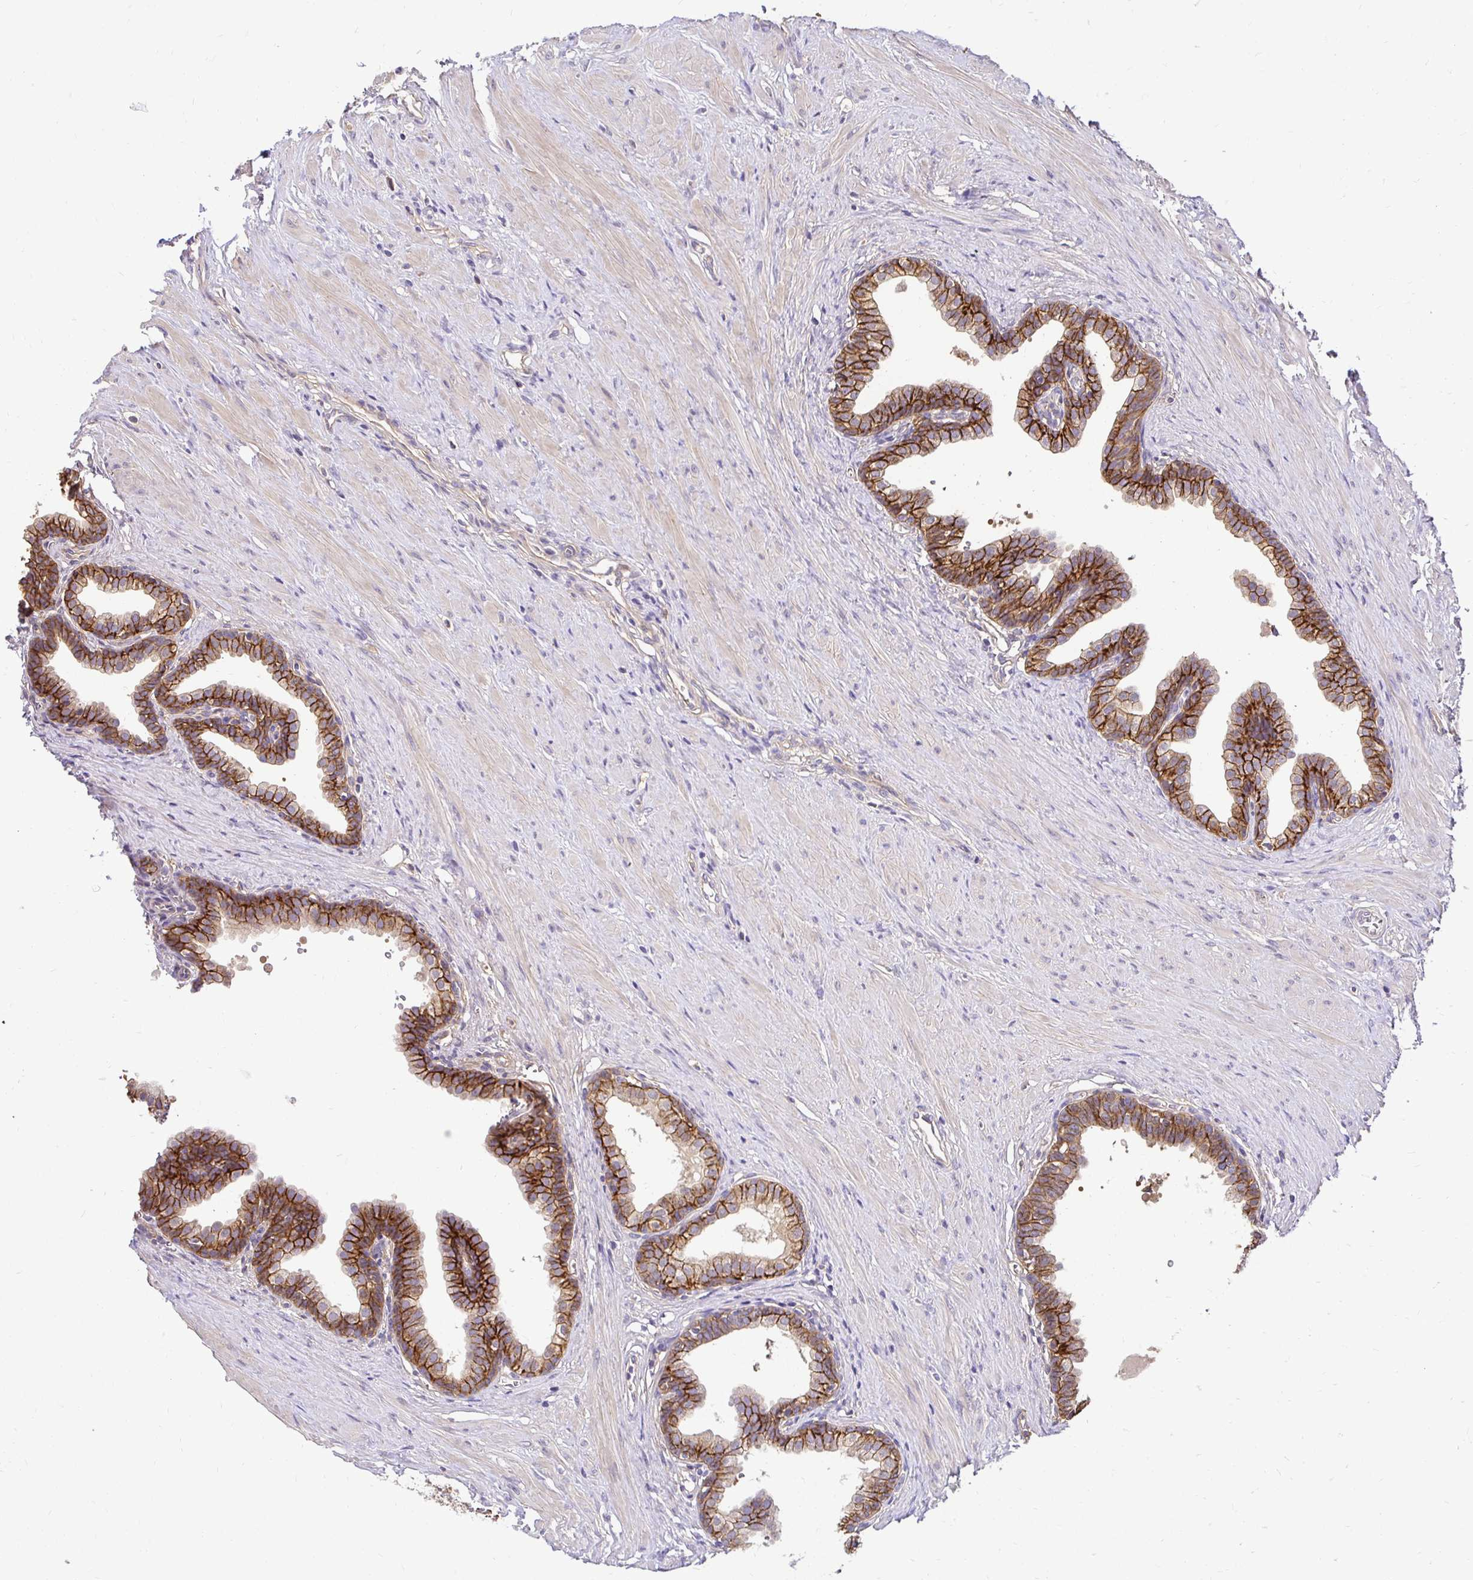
{"staining": {"intensity": "strong", "quantity": "25%-75%", "location": "cytoplasmic/membranous"}, "tissue": "prostate", "cell_type": "Glandular cells", "image_type": "normal", "snomed": [{"axis": "morphology", "description": "Normal tissue, NOS"}, {"axis": "topography", "description": "Prostate"}, {"axis": "topography", "description": "Peripheral nerve tissue"}], "caption": "Strong cytoplasmic/membranous expression is seen in about 25%-75% of glandular cells in benign prostate.", "gene": "SLC9A1", "patient": {"sex": "male", "age": 55}}